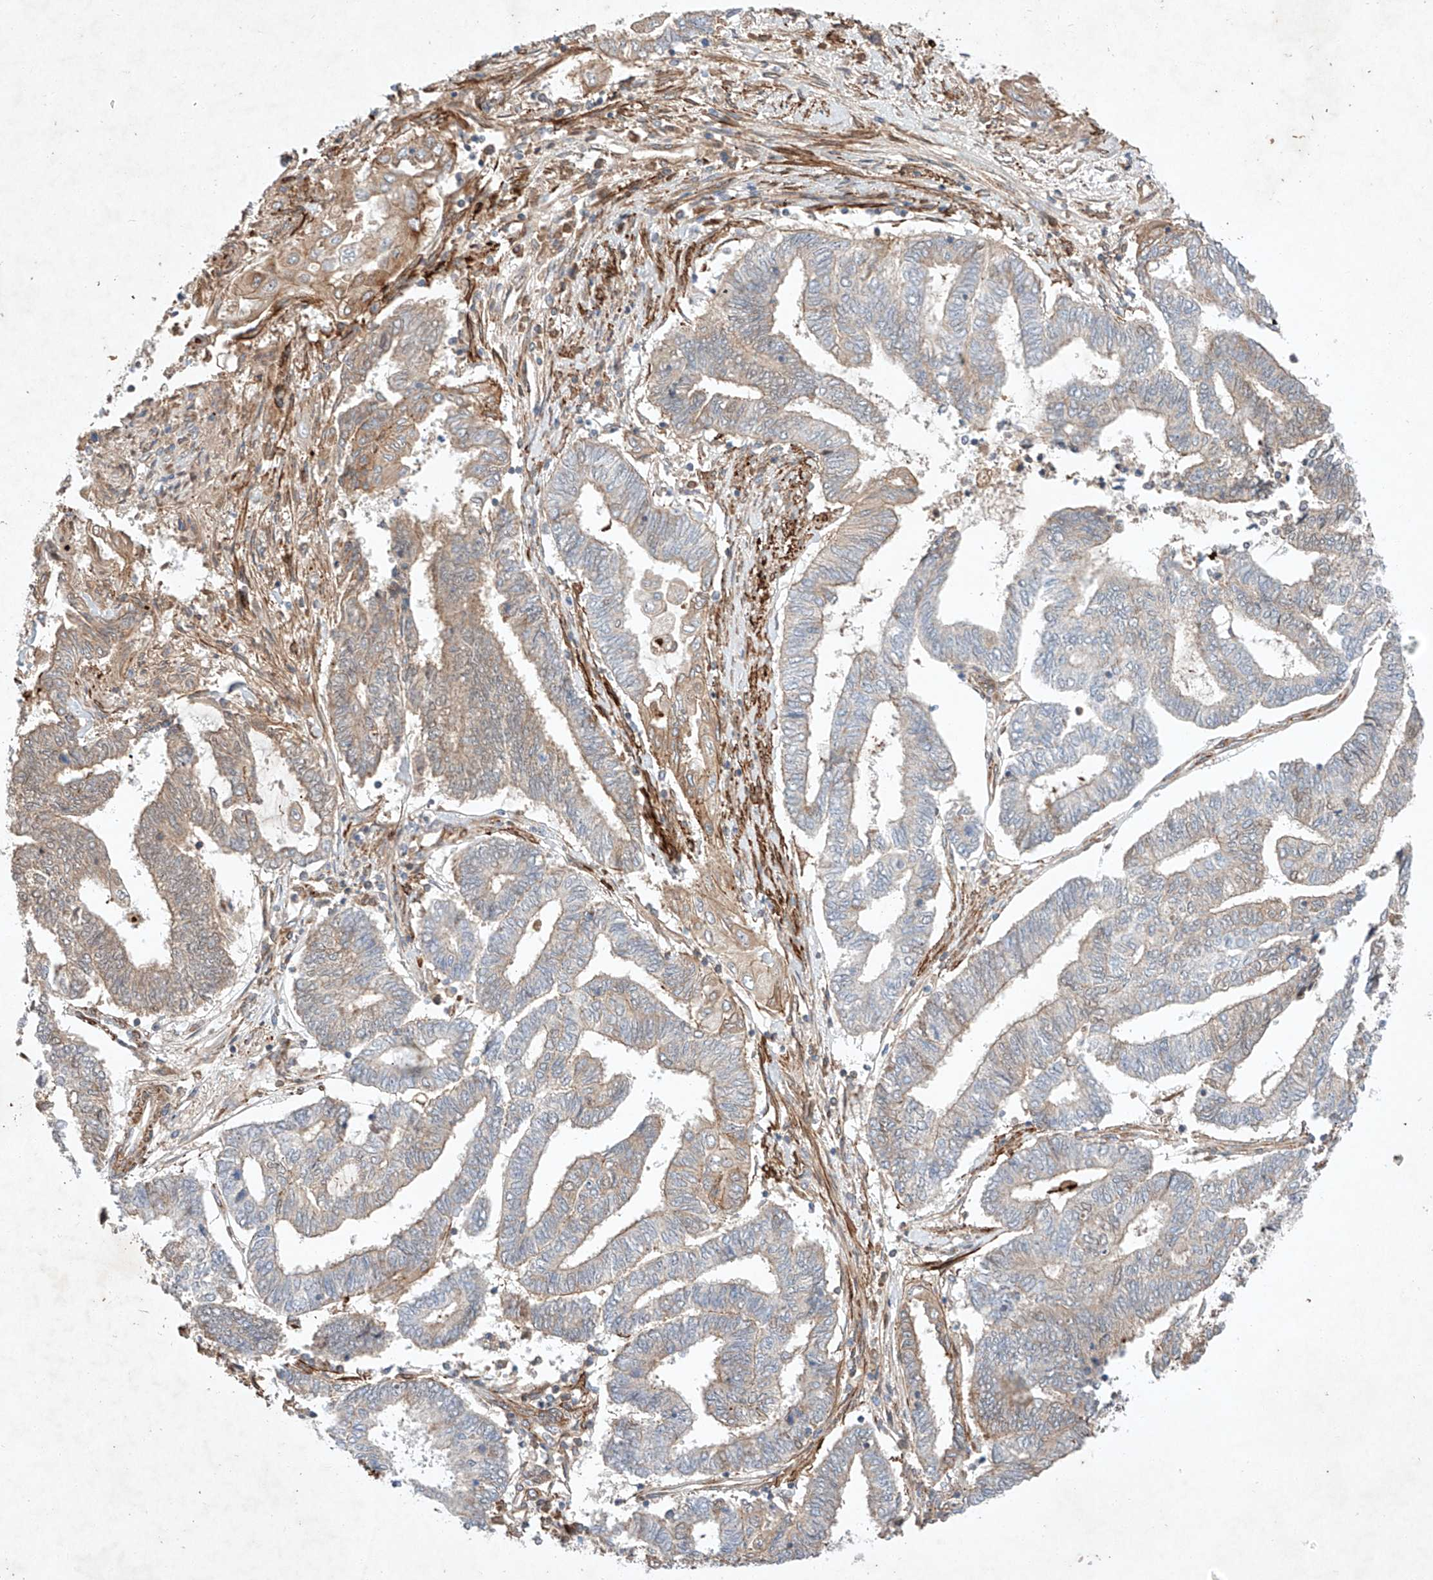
{"staining": {"intensity": "weak", "quantity": "25%-75%", "location": "cytoplasmic/membranous"}, "tissue": "endometrial cancer", "cell_type": "Tumor cells", "image_type": "cancer", "snomed": [{"axis": "morphology", "description": "Adenocarcinoma, NOS"}, {"axis": "topography", "description": "Uterus"}, {"axis": "topography", "description": "Endometrium"}], "caption": "The photomicrograph exhibits staining of endometrial cancer, revealing weak cytoplasmic/membranous protein positivity (brown color) within tumor cells.", "gene": "ARHGAP33", "patient": {"sex": "female", "age": 70}}